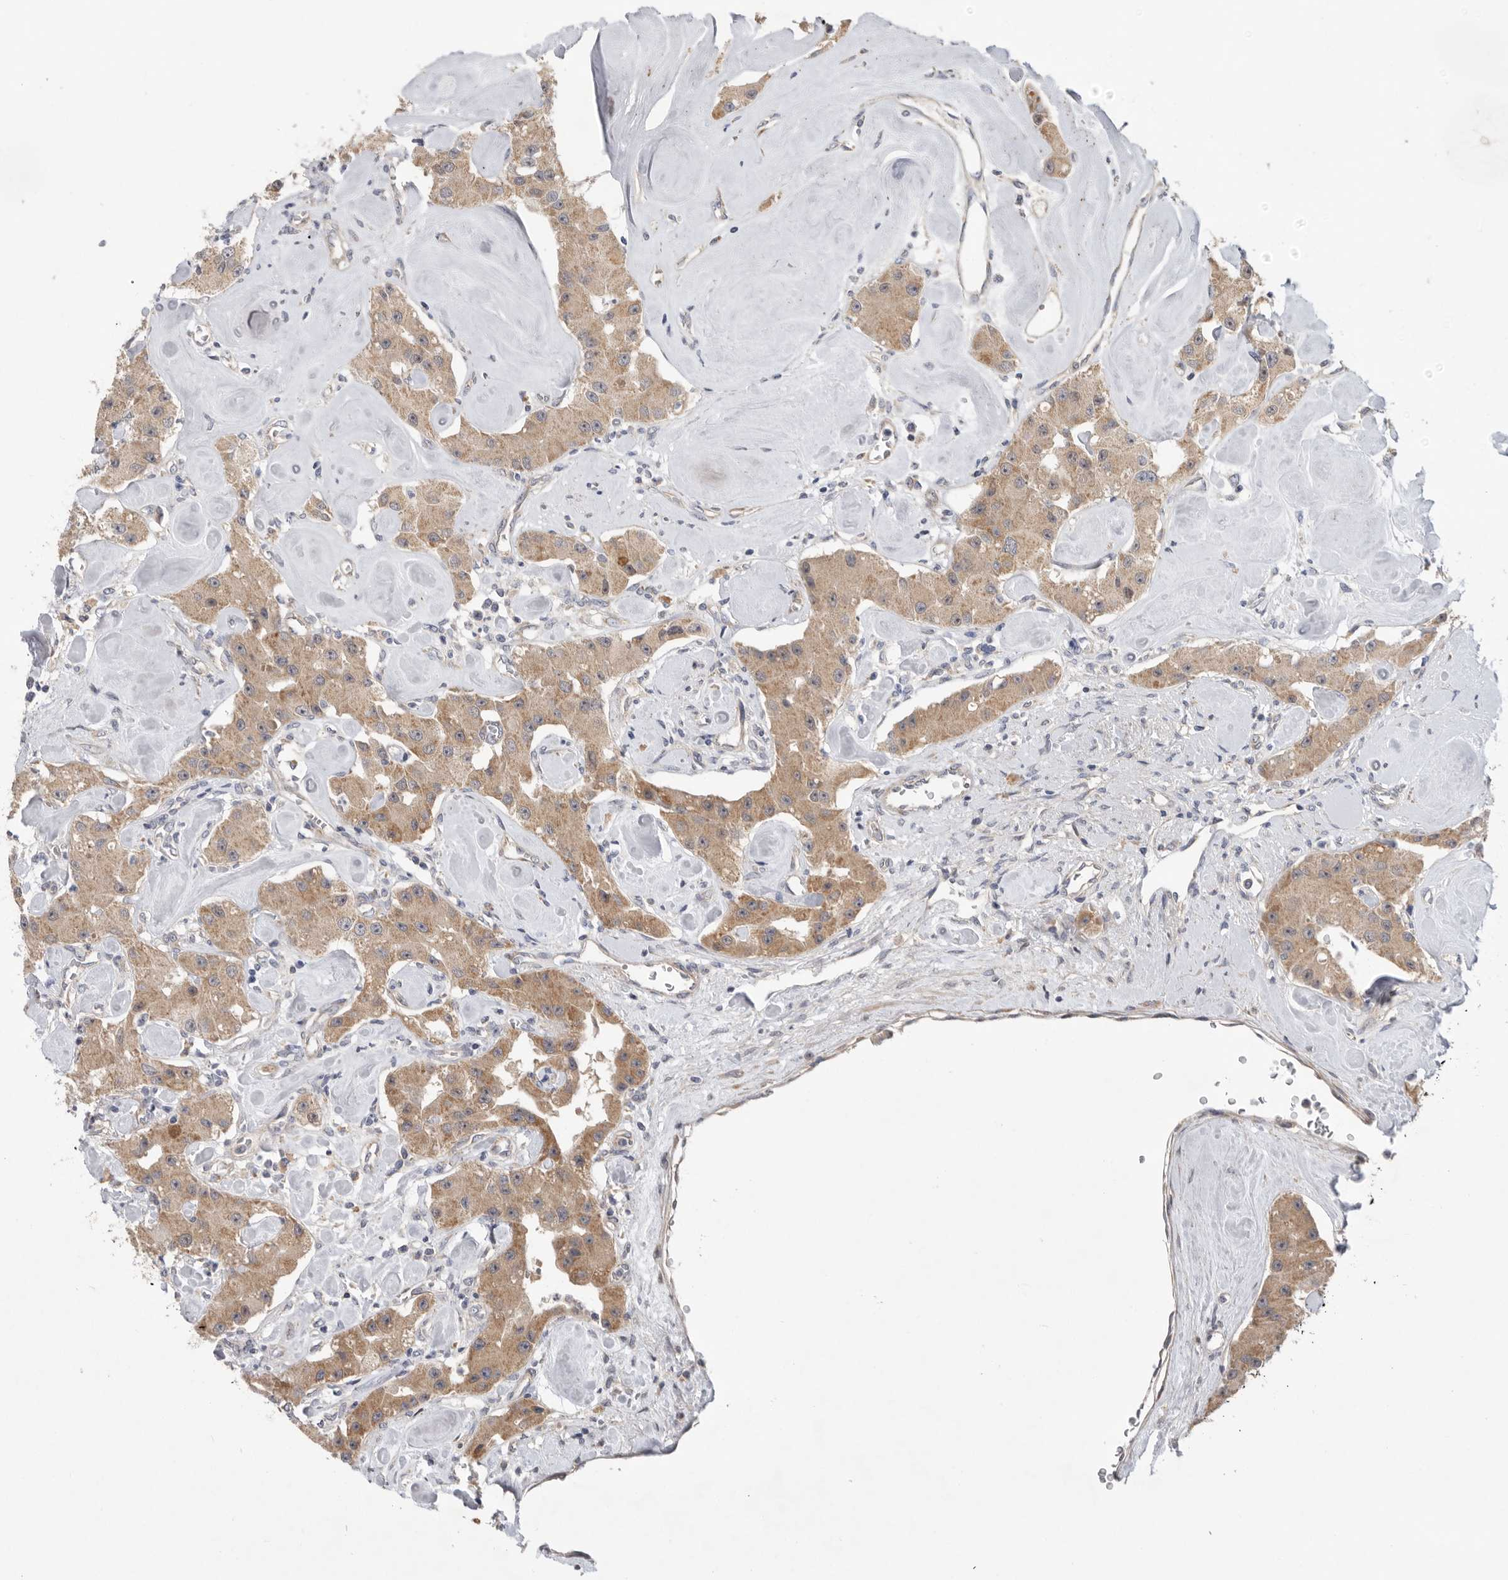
{"staining": {"intensity": "moderate", "quantity": ">75%", "location": "cytoplasmic/membranous"}, "tissue": "carcinoid", "cell_type": "Tumor cells", "image_type": "cancer", "snomed": [{"axis": "morphology", "description": "Carcinoid, malignant, NOS"}, {"axis": "topography", "description": "Pancreas"}], "caption": "Immunohistochemical staining of human carcinoid demonstrates medium levels of moderate cytoplasmic/membranous staining in about >75% of tumor cells.", "gene": "MTFR1L", "patient": {"sex": "male", "age": 41}}